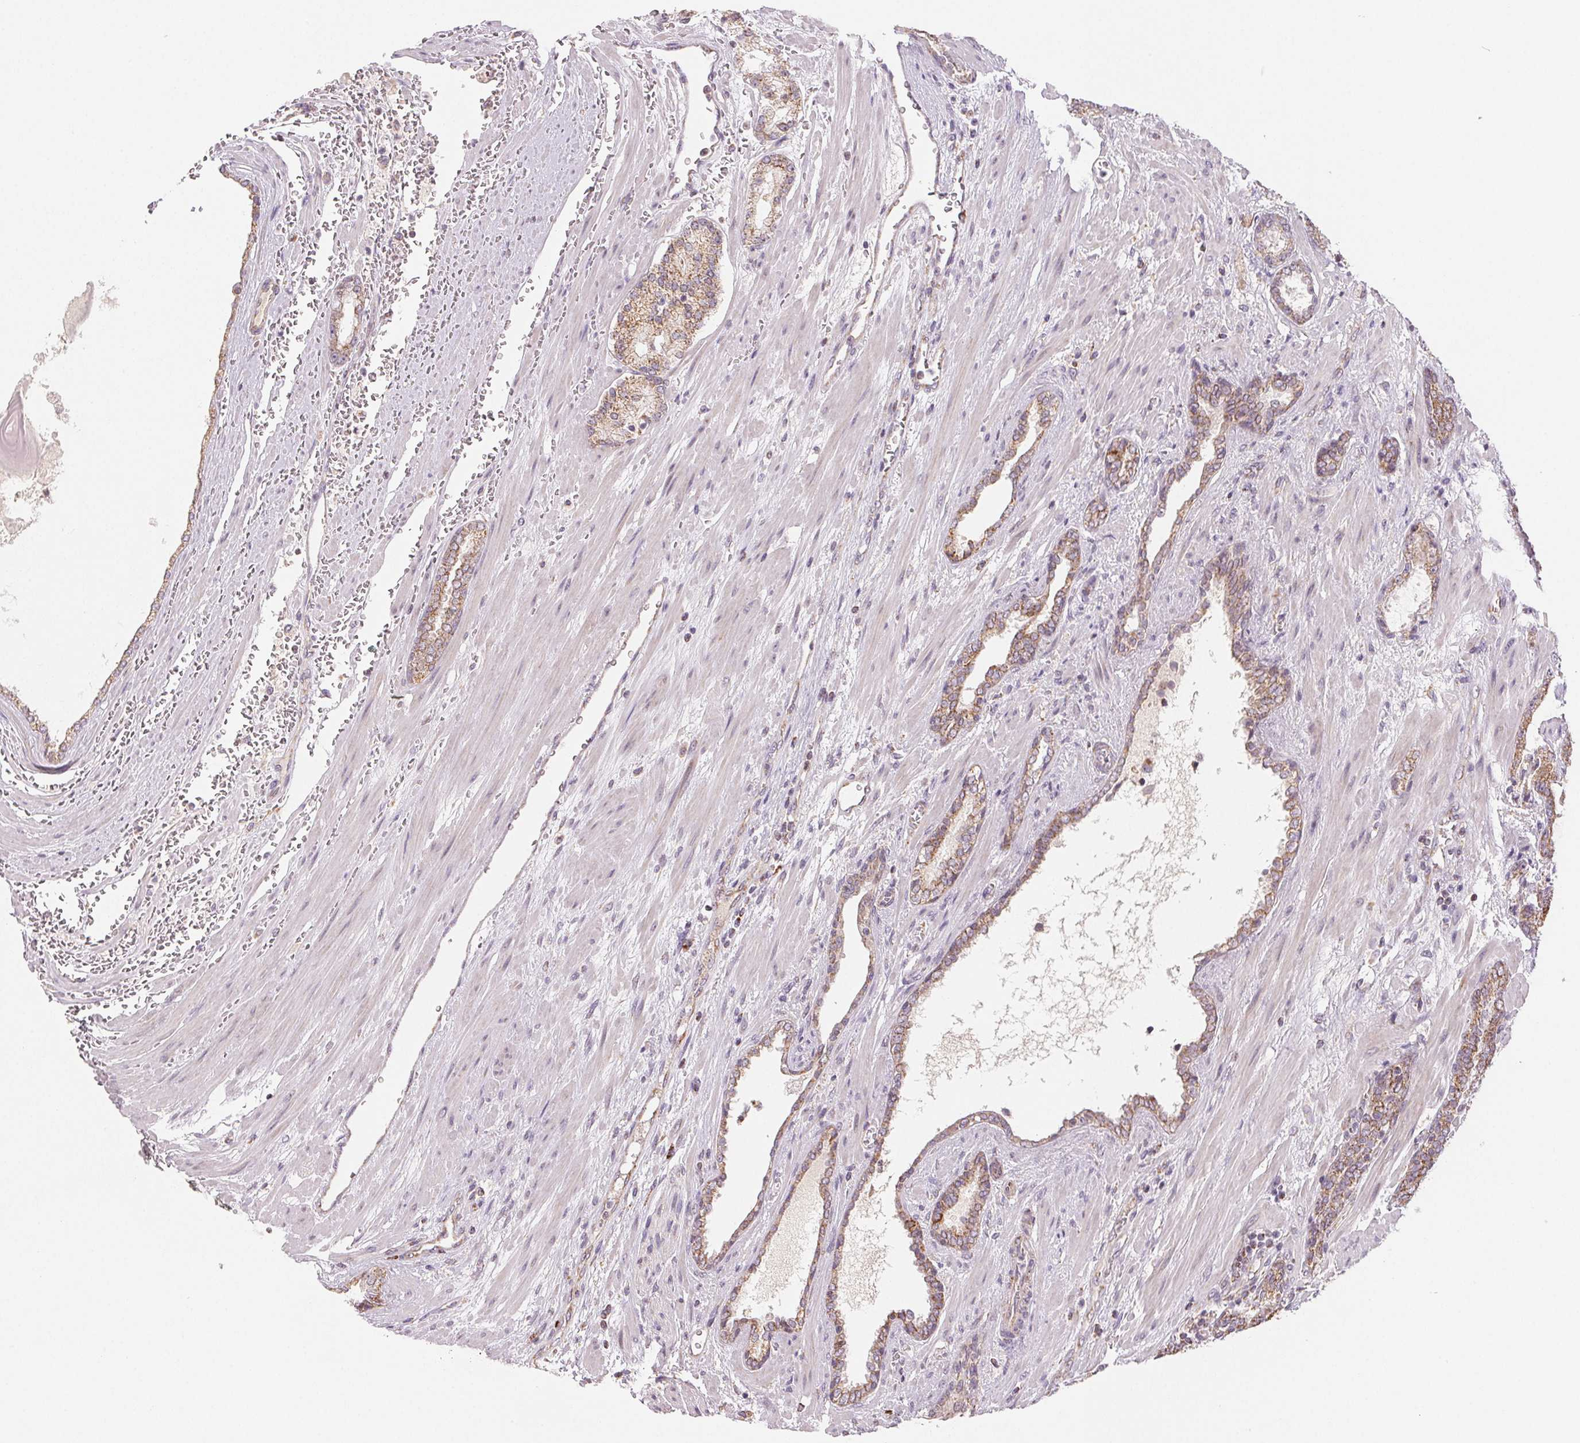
{"staining": {"intensity": "moderate", "quantity": "25%-75%", "location": "cytoplasmic/membranous"}, "tissue": "prostate cancer", "cell_type": "Tumor cells", "image_type": "cancer", "snomed": [{"axis": "morphology", "description": "Adenocarcinoma, High grade"}, {"axis": "topography", "description": "Prostate"}], "caption": "Protein analysis of prostate cancer tissue displays moderate cytoplasmic/membranous expression in approximately 25%-75% of tumor cells. Immunohistochemistry (ihc) stains the protein of interest in brown and the nuclei are stained blue.", "gene": "HINT2", "patient": {"sex": "male", "age": 64}}